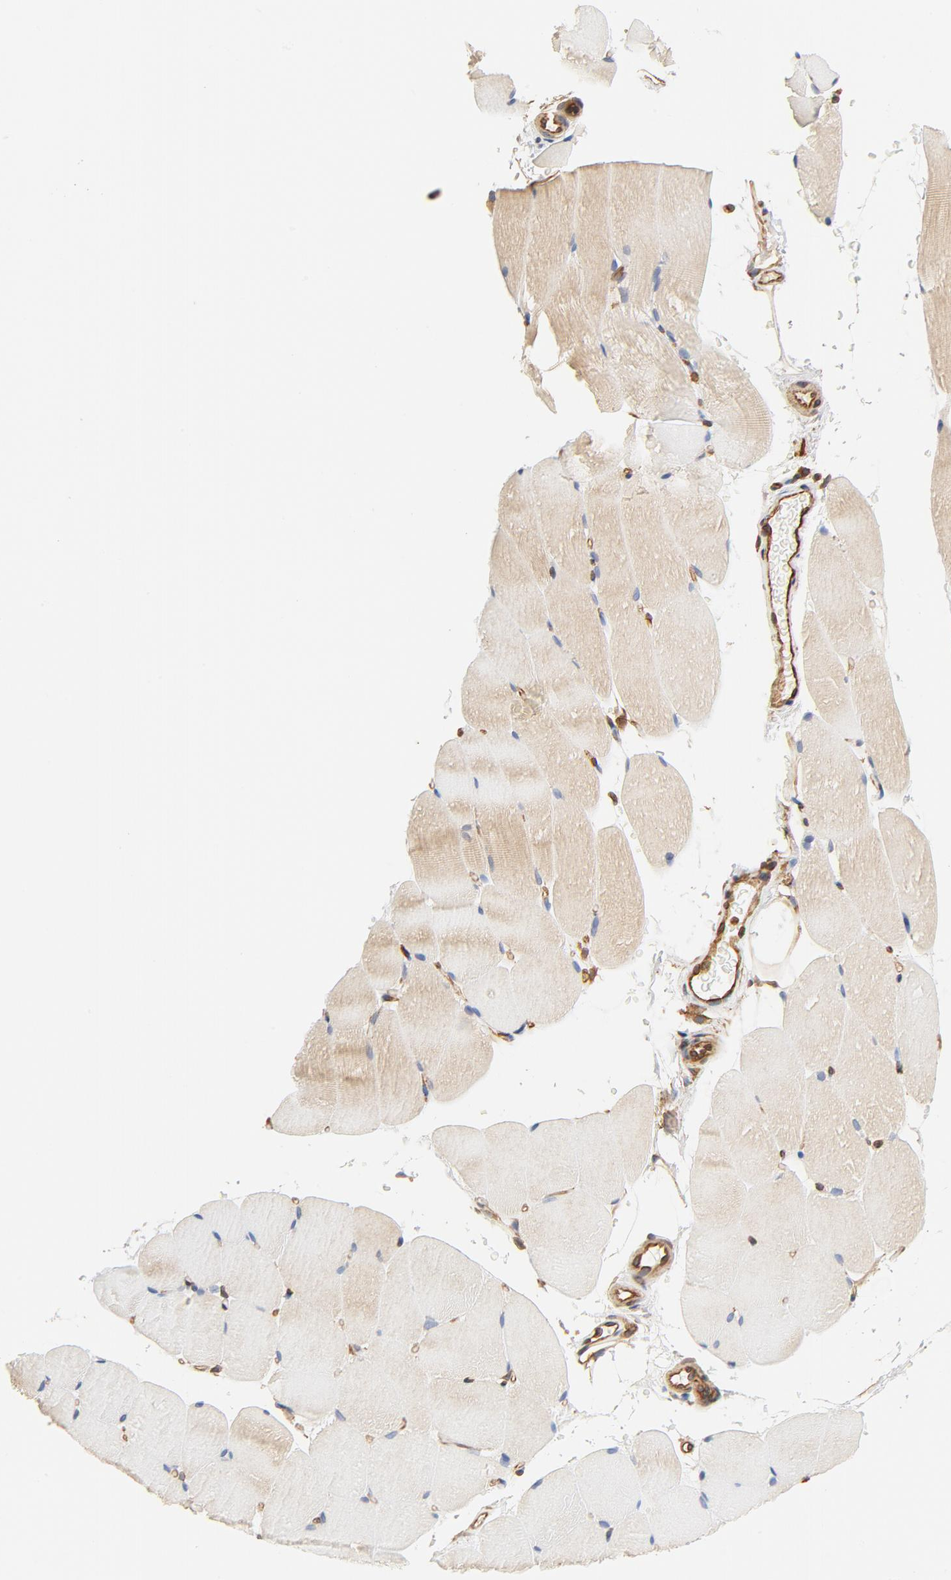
{"staining": {"intensity": "weak", "quantity": ">75%", "location": "cytoplasmic/membranous"}, "tissue": "skeletal muscle", "cell_type": "Myocytes", "image_type": "normal", "snomed": [{"axis": "morphology", "description": "Normal tissue, NOS"}, {"axis": "topography", "description": "Skeletal muscle"}], "caption": "This micrograph shows immunohistochemistry (IHC) staining of unremarkable human skeletal muscle, with low weak cytoplasmic/membranous staining in about >75% of myocytes.", "gene": "BCAP31", "patient": {"sex": "female", "age": 37}}